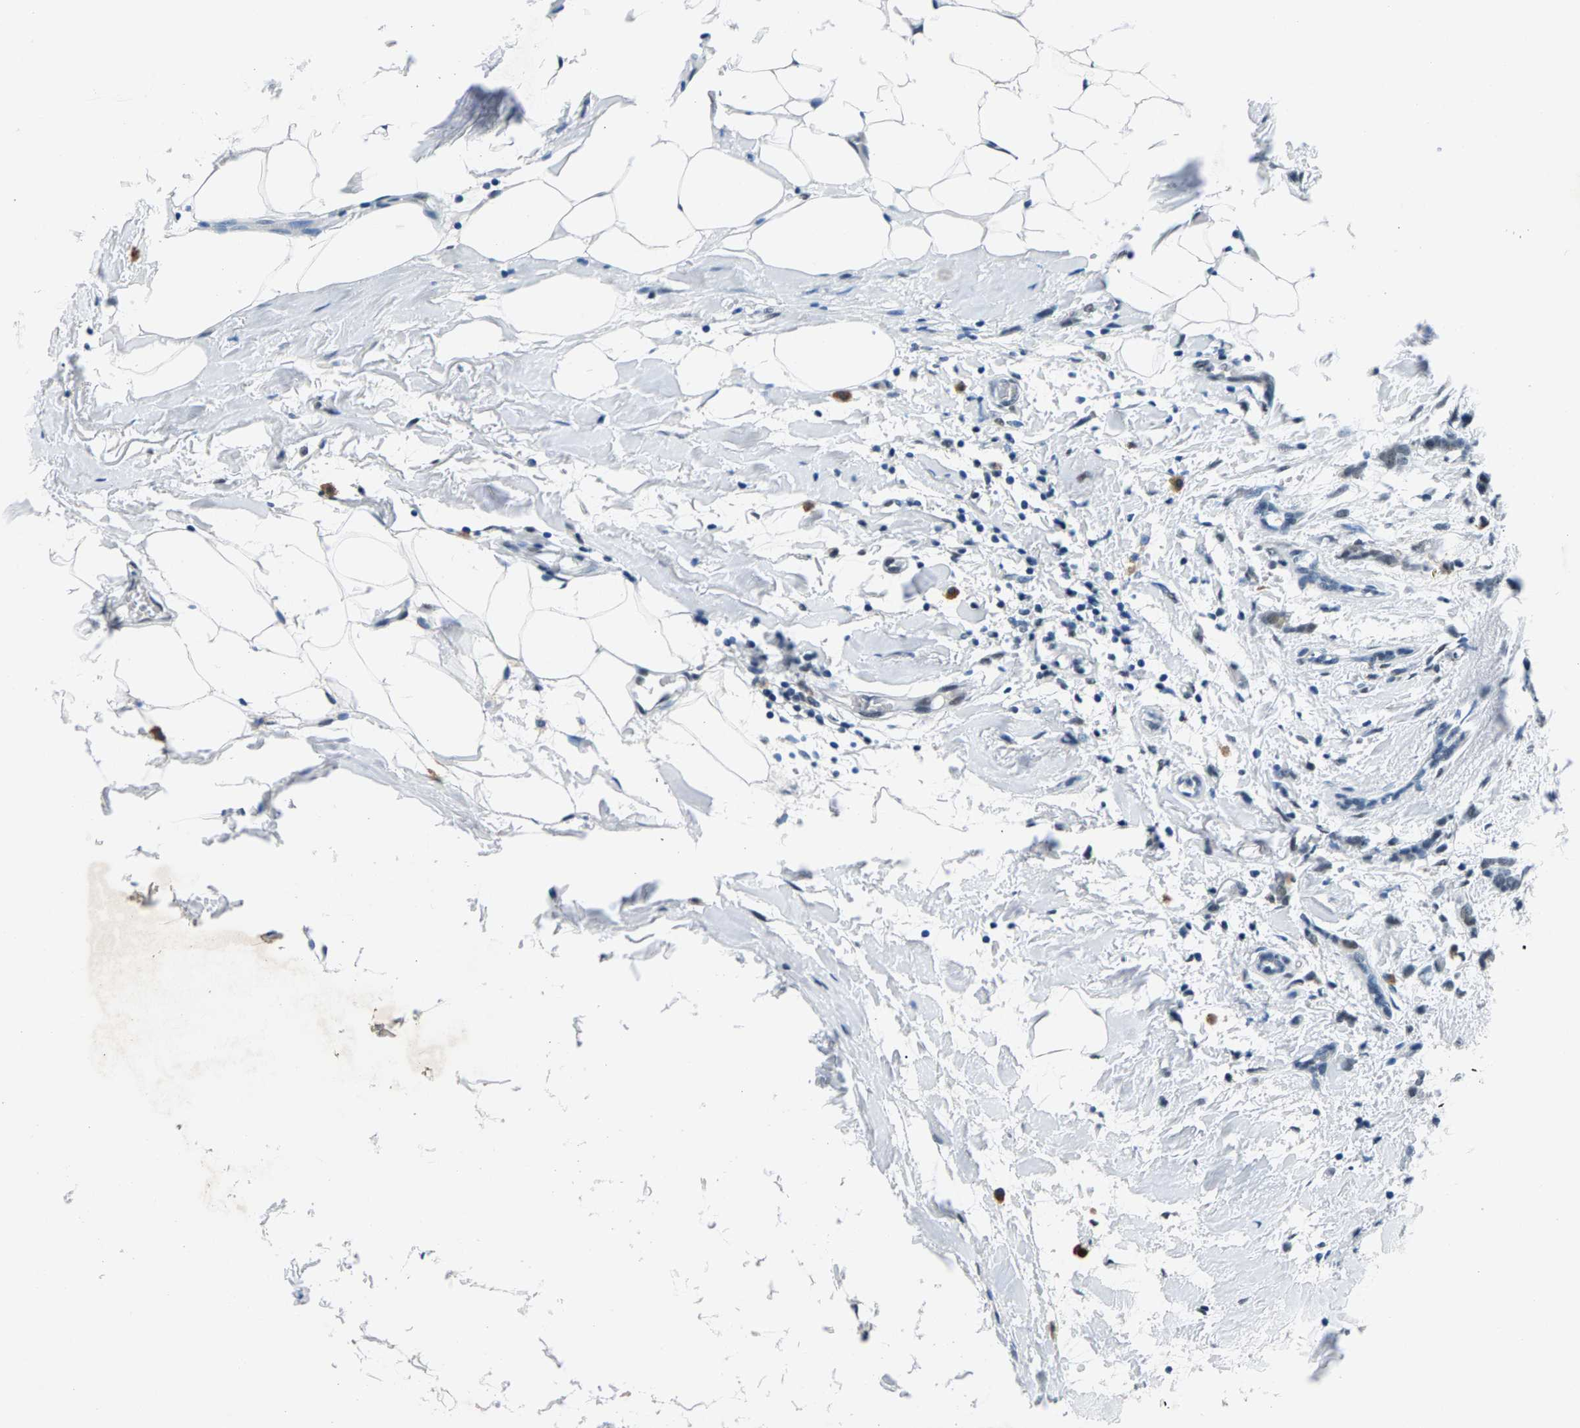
{"staining": {"intensity": "negative", "quantity": "none", "location": "none"}, "tissue": "breast cancer", "cell_type": "Tumor cells", "image_type": "cancer", "snomed": [{"axis": "morphology", "description": "Lobular carcinoma, in situ"}, {"axis": "morphology", "description": "Lobular carcinoma"}, {"axis": "topography", "description": "Breast"}], "caption": "This is a histopathology image of immunohistochemistry (IHC) staining of breast cancer, which shows no staining in tumor cells.", "gene": "ATF2", "patient": {"sex": "female", "age": 41}}